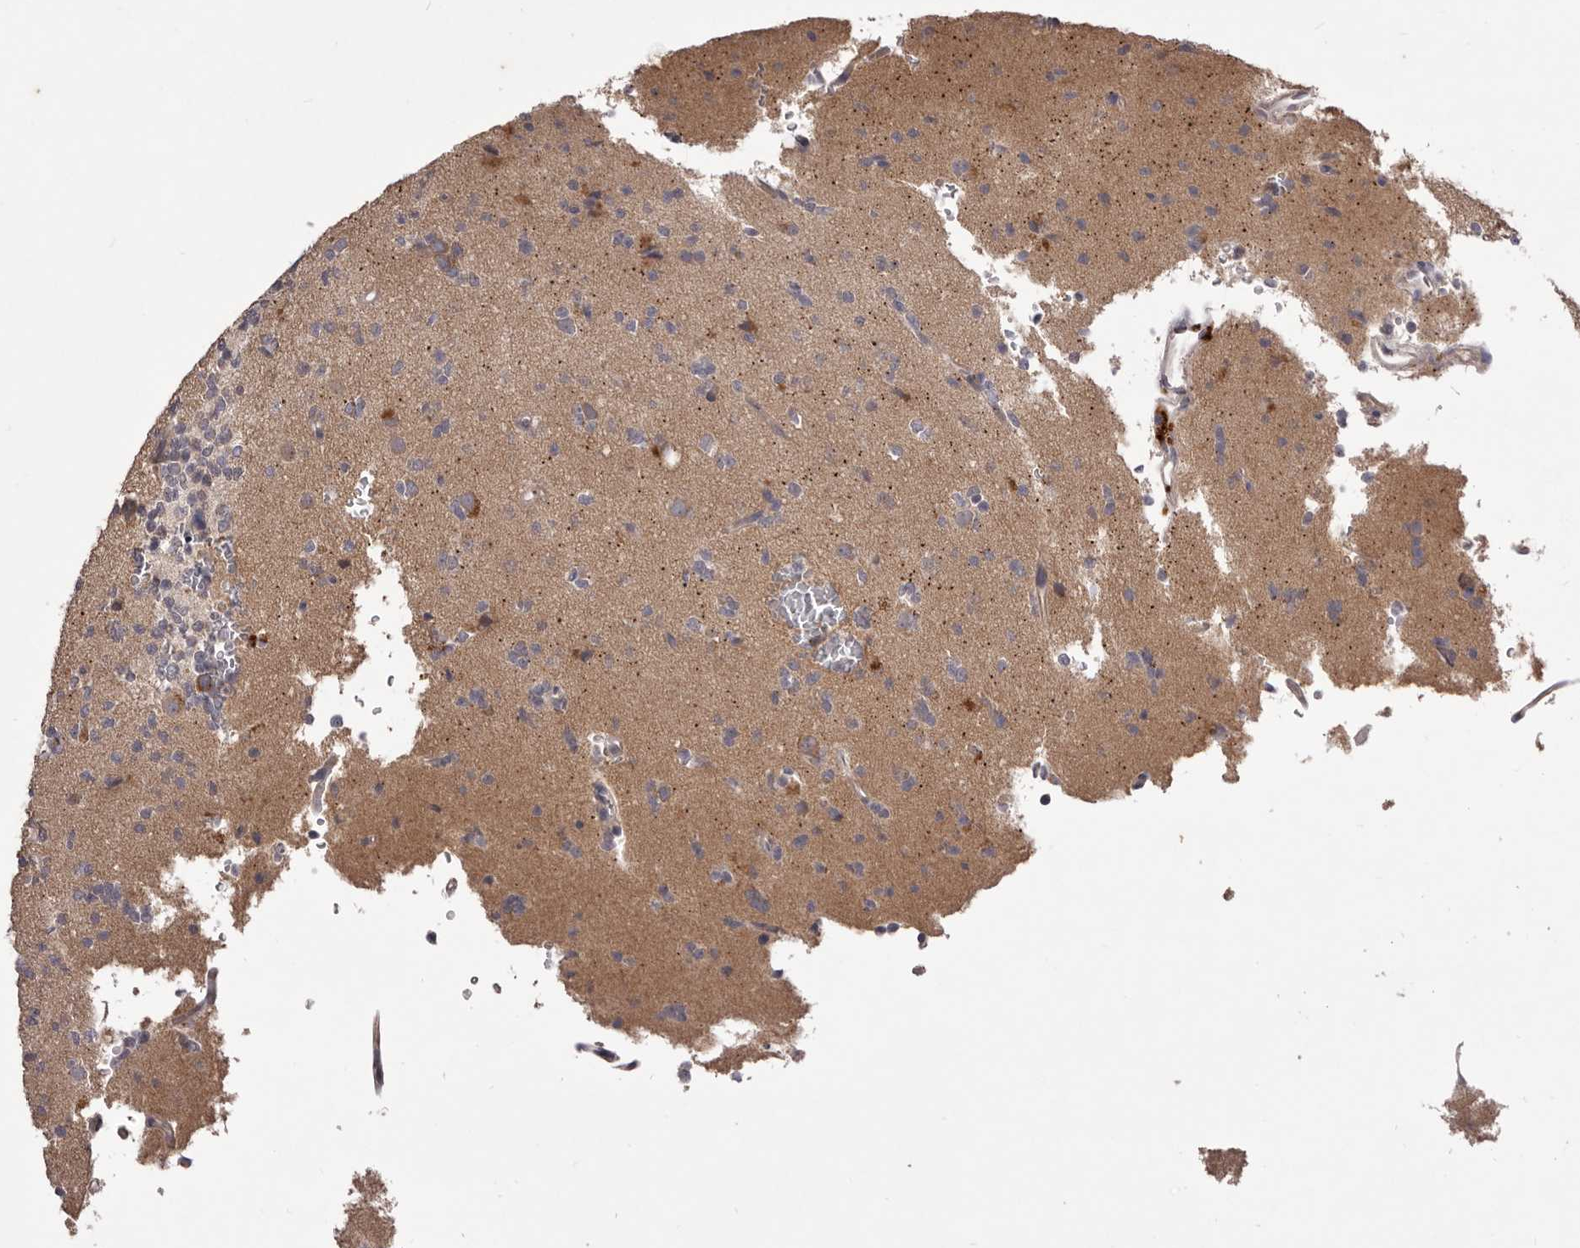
{"staining": {"intensity": "negative", "quantity": "none", "location": "none"}, "tissue": "glioma", "cell_type": "Tumor cells", "image_type": "cancer", "snomed": [{"axis": "morphology", "description": "Glioma, malignant, High grade"}, {"axis": "topography", "description": "Brain"}], "caption": "Tumor cells are negative for protein expression in human malignant high-grade glioma. (DAB (3,3'-diaminobenzidine) immunohistochemistry visualized using brightfield microscopy, high magnification).", "gene": "PNRC1", "patient": {"sex": "female", "age": 62}}